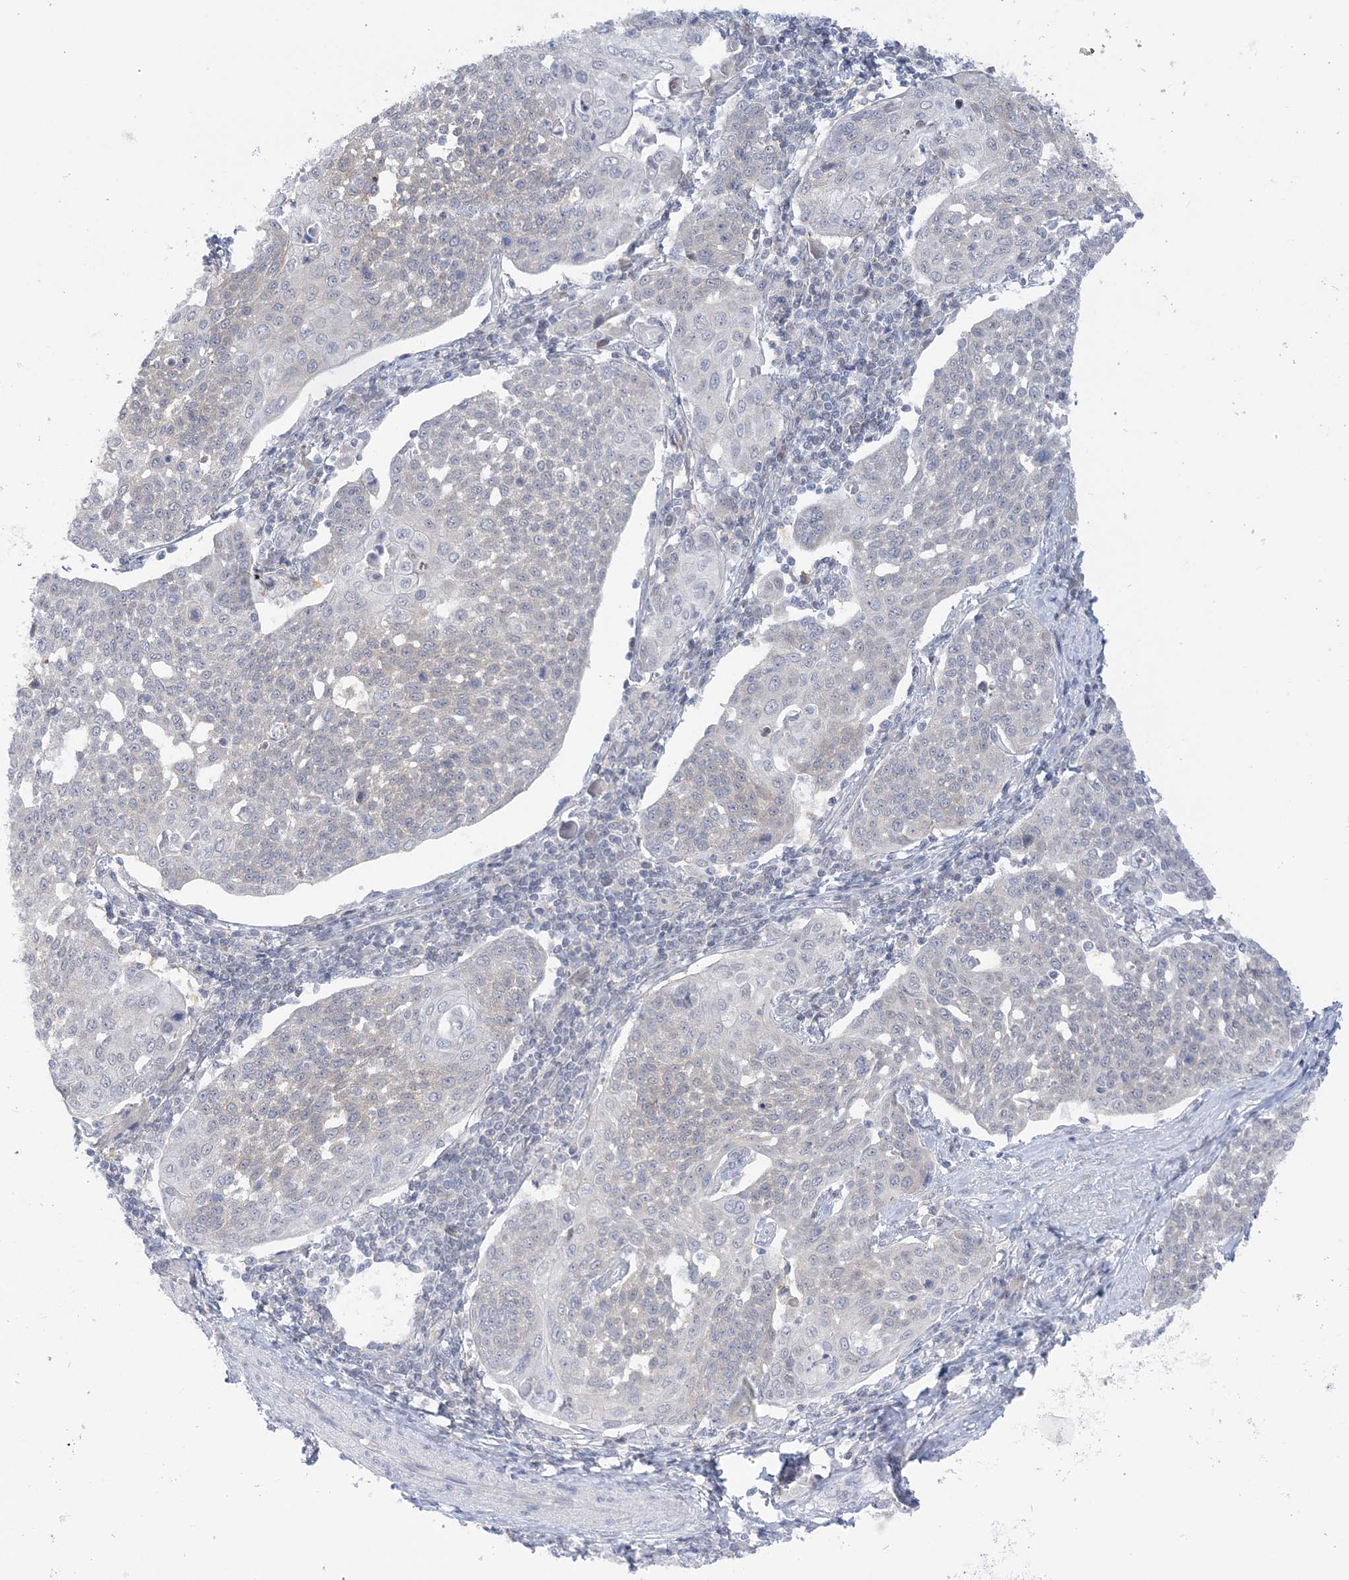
{"staining": {"intensity": "negative", "quantity": "none", "location": "none"}, "tissue": "cervical cancer", "cell_type": "Tumor cells", "image_type": "cancer", "snomed": [{"axis": "morphology", "description": "Squamous cell carcinoma, NOS"}, {"axis": "topography", "description": "Cervix"}], "caption": "Cervical cancer (squamous cell carcinoma) was stained to show a protein in brown. There is no significant staining in tumor cells.", "gene": "THADA", "patient": {"sex": "female", "age": 34}}